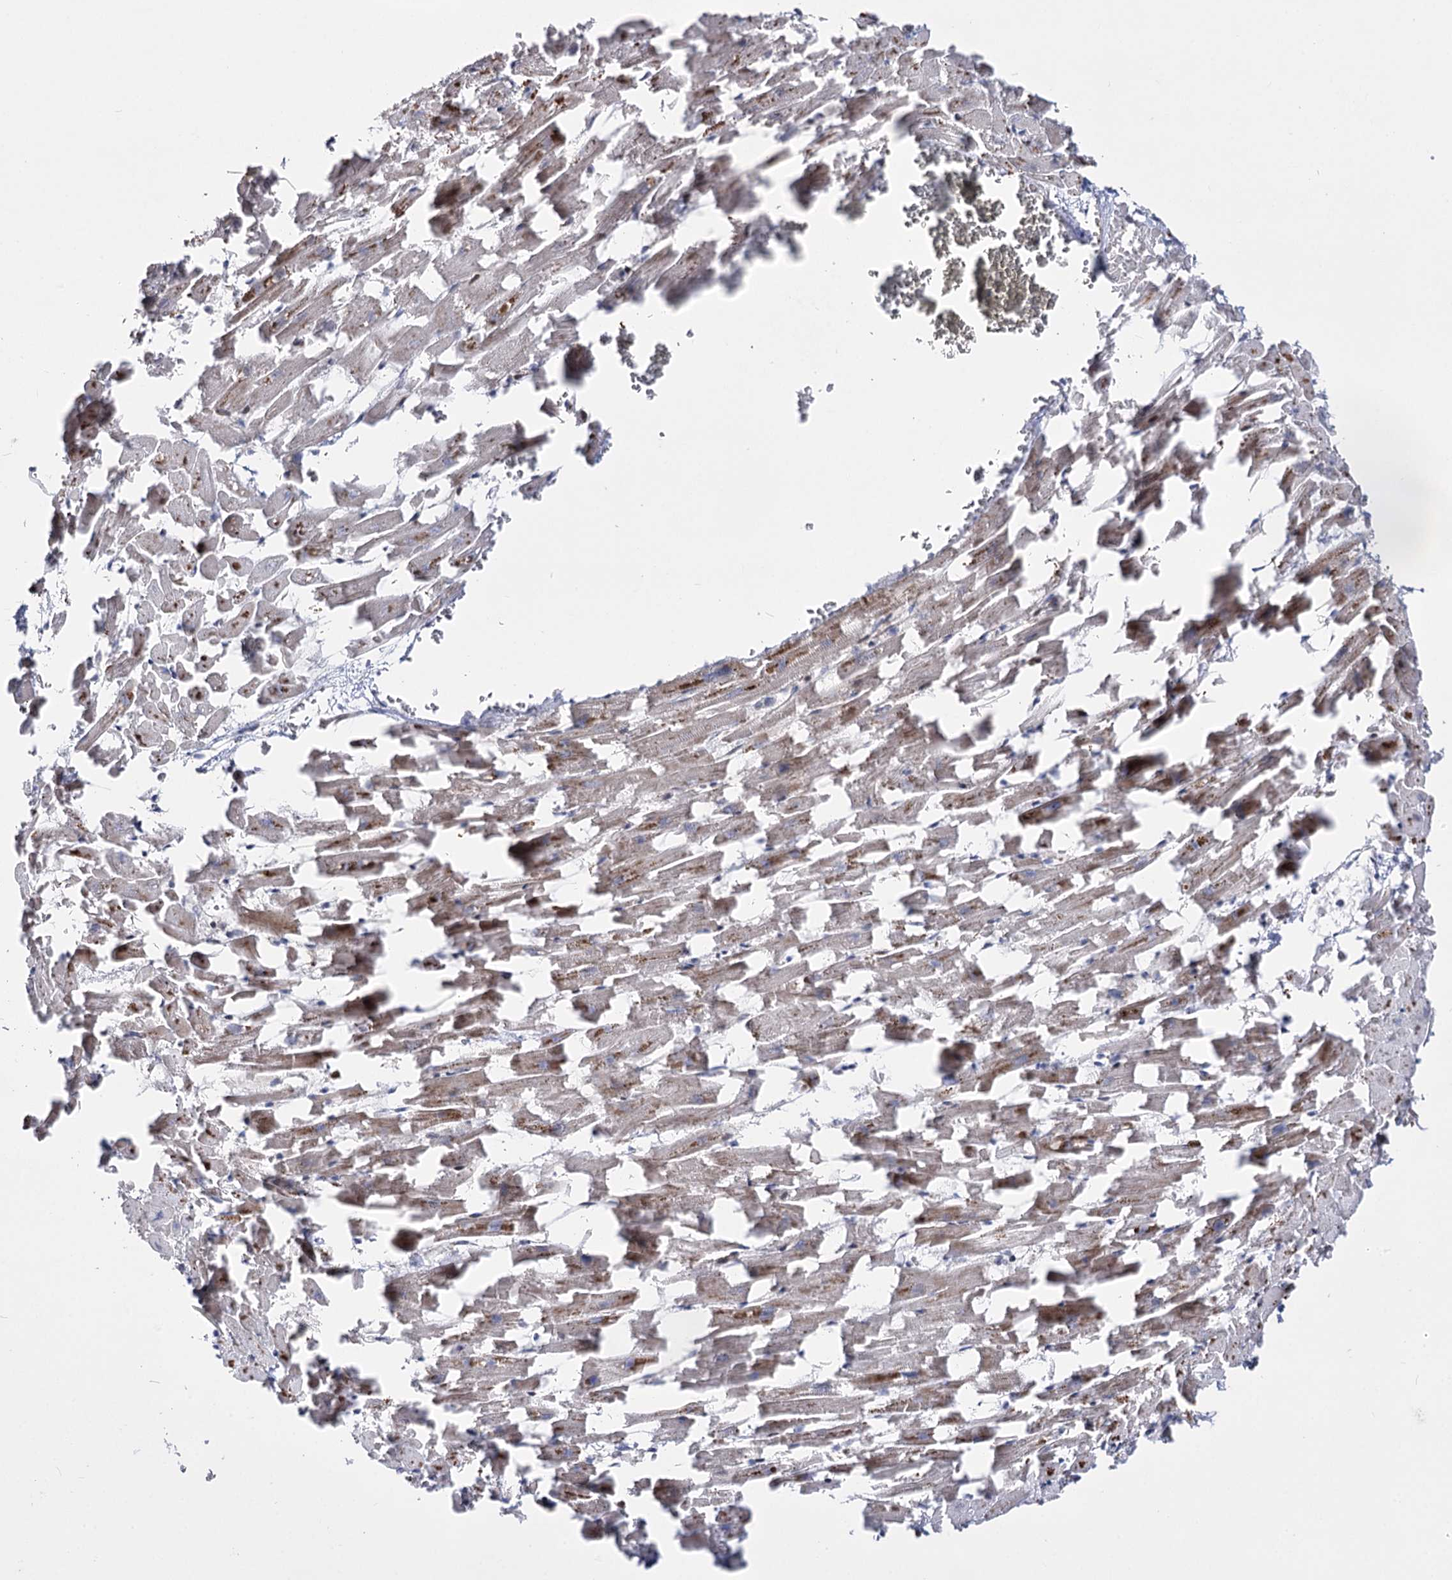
{"staining": {"intensity": "moderate", "quantity": "25%-75%", "location": "cytoplasmic/membranous"}, "tissue": "heart muscle", "cell_type": "Cardiomyocytes", "image_type": "normal", "snomed": [{"axis": "morphology", "description": "Normal tissue, NOS"}, {"axis": "topography", "description": "Heart"}], "caption": "Immunohistochemistry (IHC) (DAB) staining of unremarkable human heart muscle exhibits moderate cytoplasmic/membranous protein staining in approximately 25%-75% of cardiomyocytes.", "gene": "STOX1", "patient": {"sex": "female", "age": 64}}